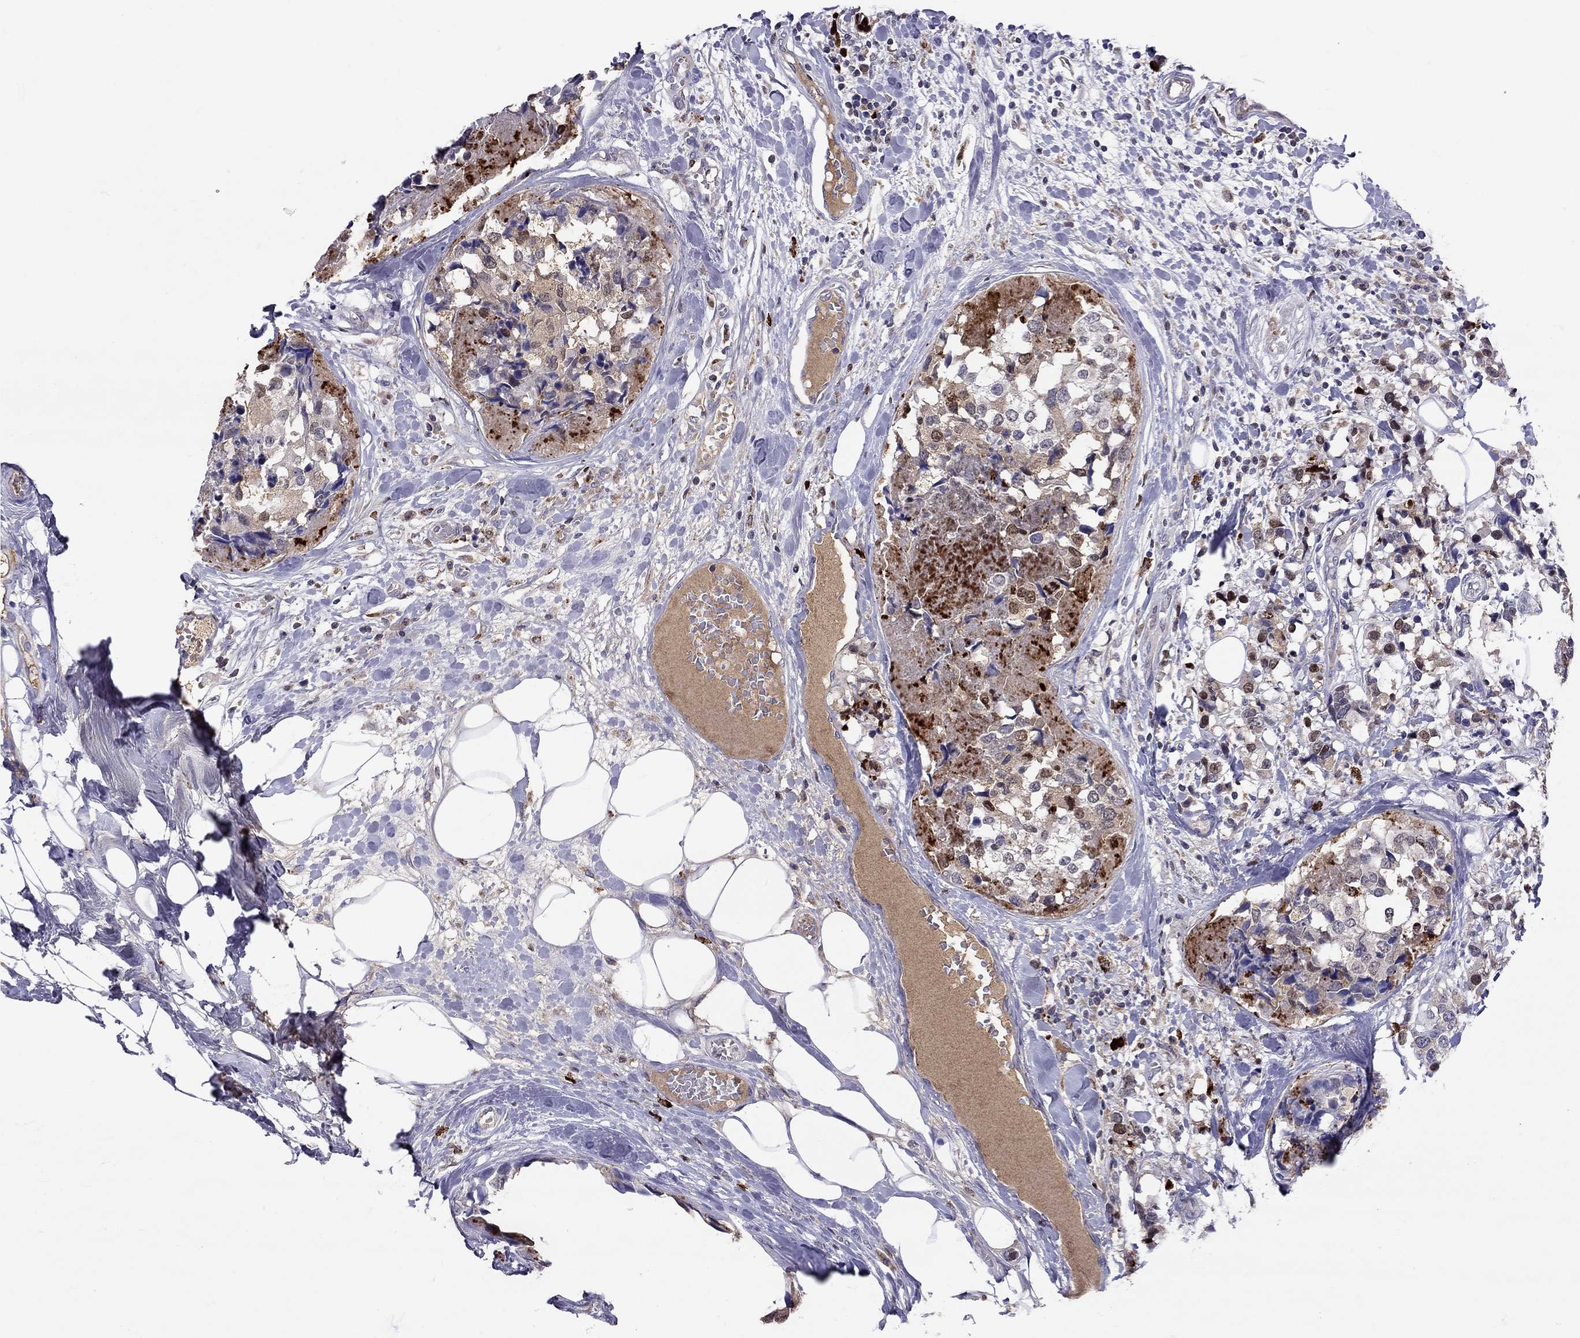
{"staining": {"intensity": "weak", "quantity": "<25%", "location": "cytoplasmic/membranous"}, "tissue": "breast cancer", "cell_type": "Tumor cells", "image_type": "cancer", "snomed": [{"axis": "morphology", "description": "Lobular carcinoma"}, {"axis": "topography", "description": "Breast"}], "caption": "This is an immunohistochemistry image of breast lobular carcinoma. There is no expression in tumor cells.", "gene": "SERPINA3", "patient": {"sex": "female", "age": 59}}